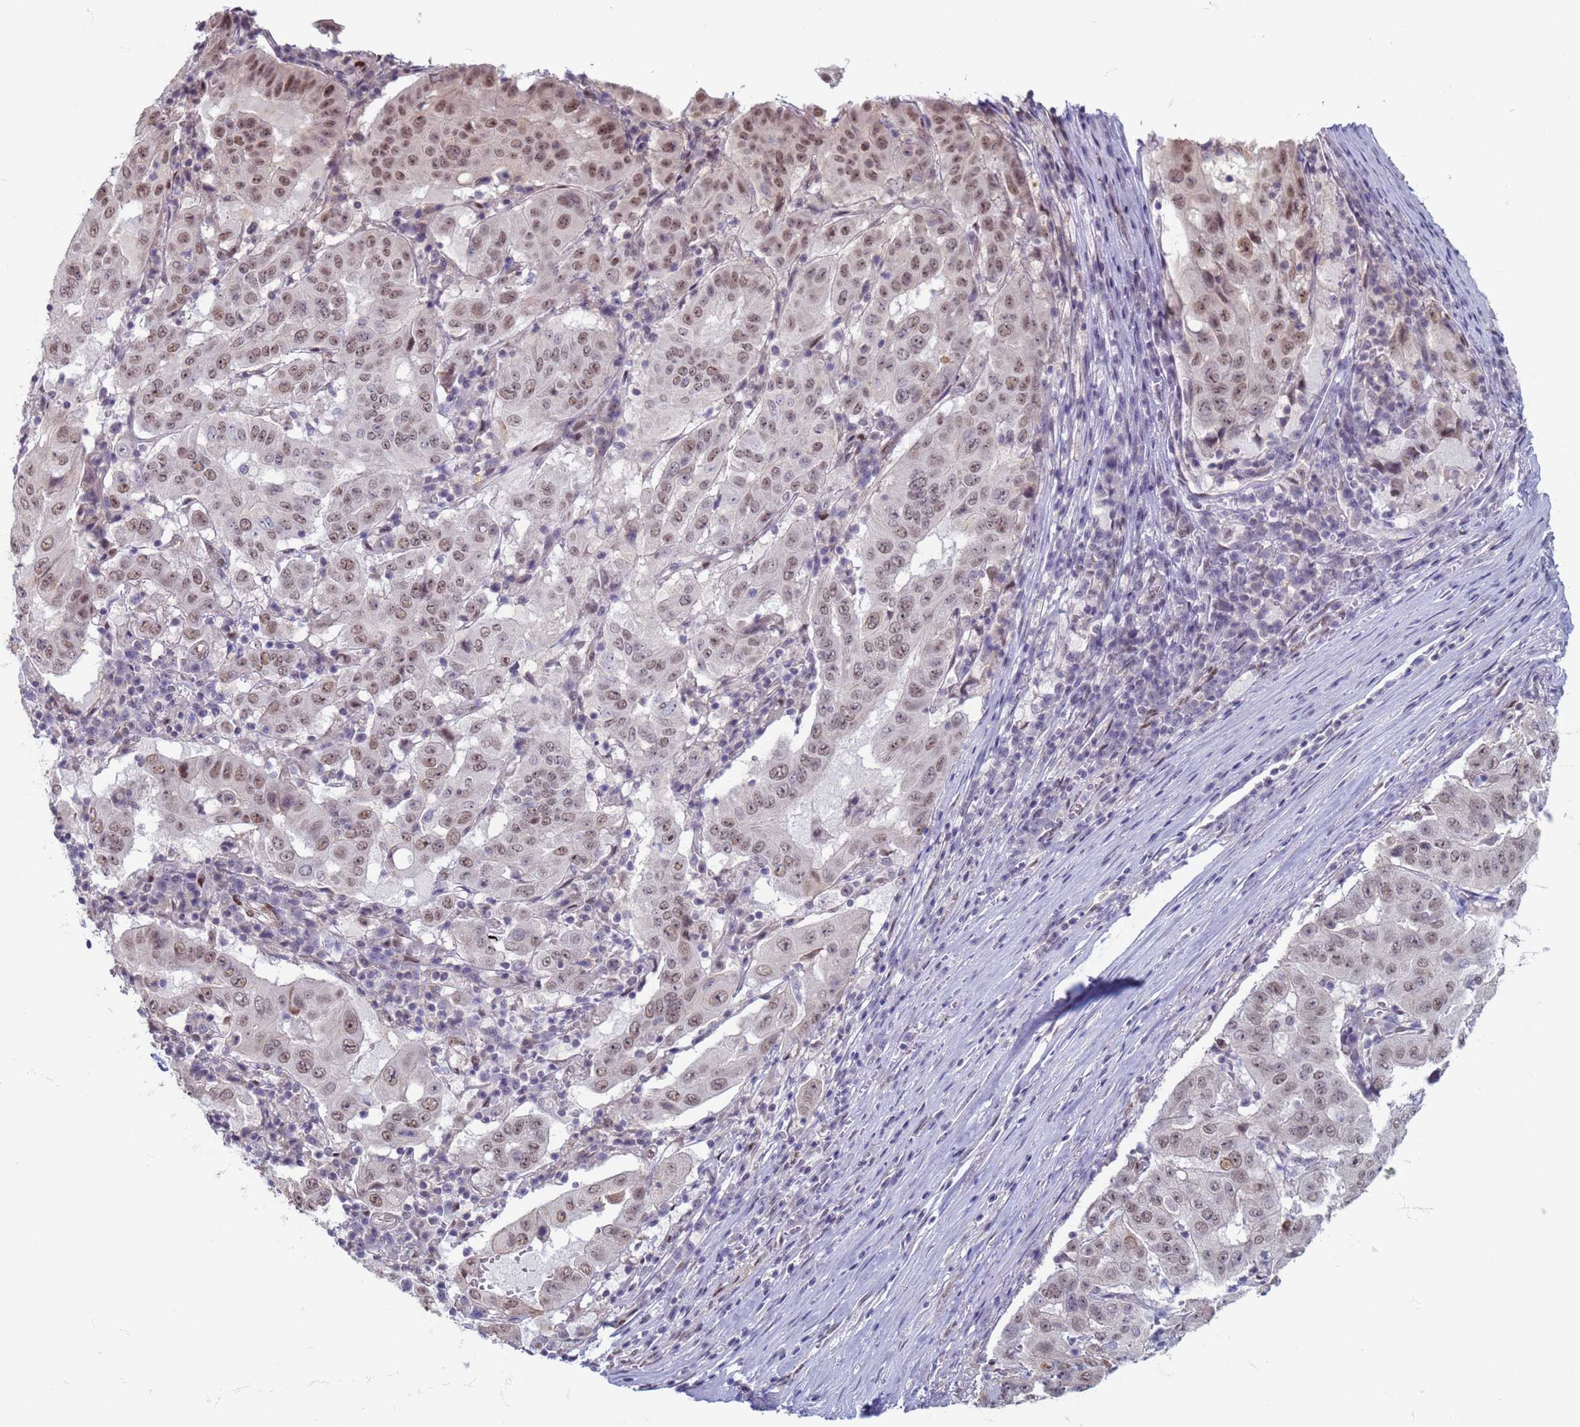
{"staining": {"intensity": "weak", "quantity": ">75%", "location": "nuclear"}, "tissue": "pancreatic cancer", "cell_type": "Tumor cells", "image_type": "cancer", "snomed": [{"axis": "morphology", "description": "Adenocarcinoma, NOS"}, {"axis": "topography", "description": "Pancreas"}], "caption": "This is an image of immunohistochemistry (IHC) staining of pancreatic adenocarcinoma, which shows weak staining in the nuclear of tumor cells.", "gene": "SAE1", "patient": {"sex": "male", "age": 63}}